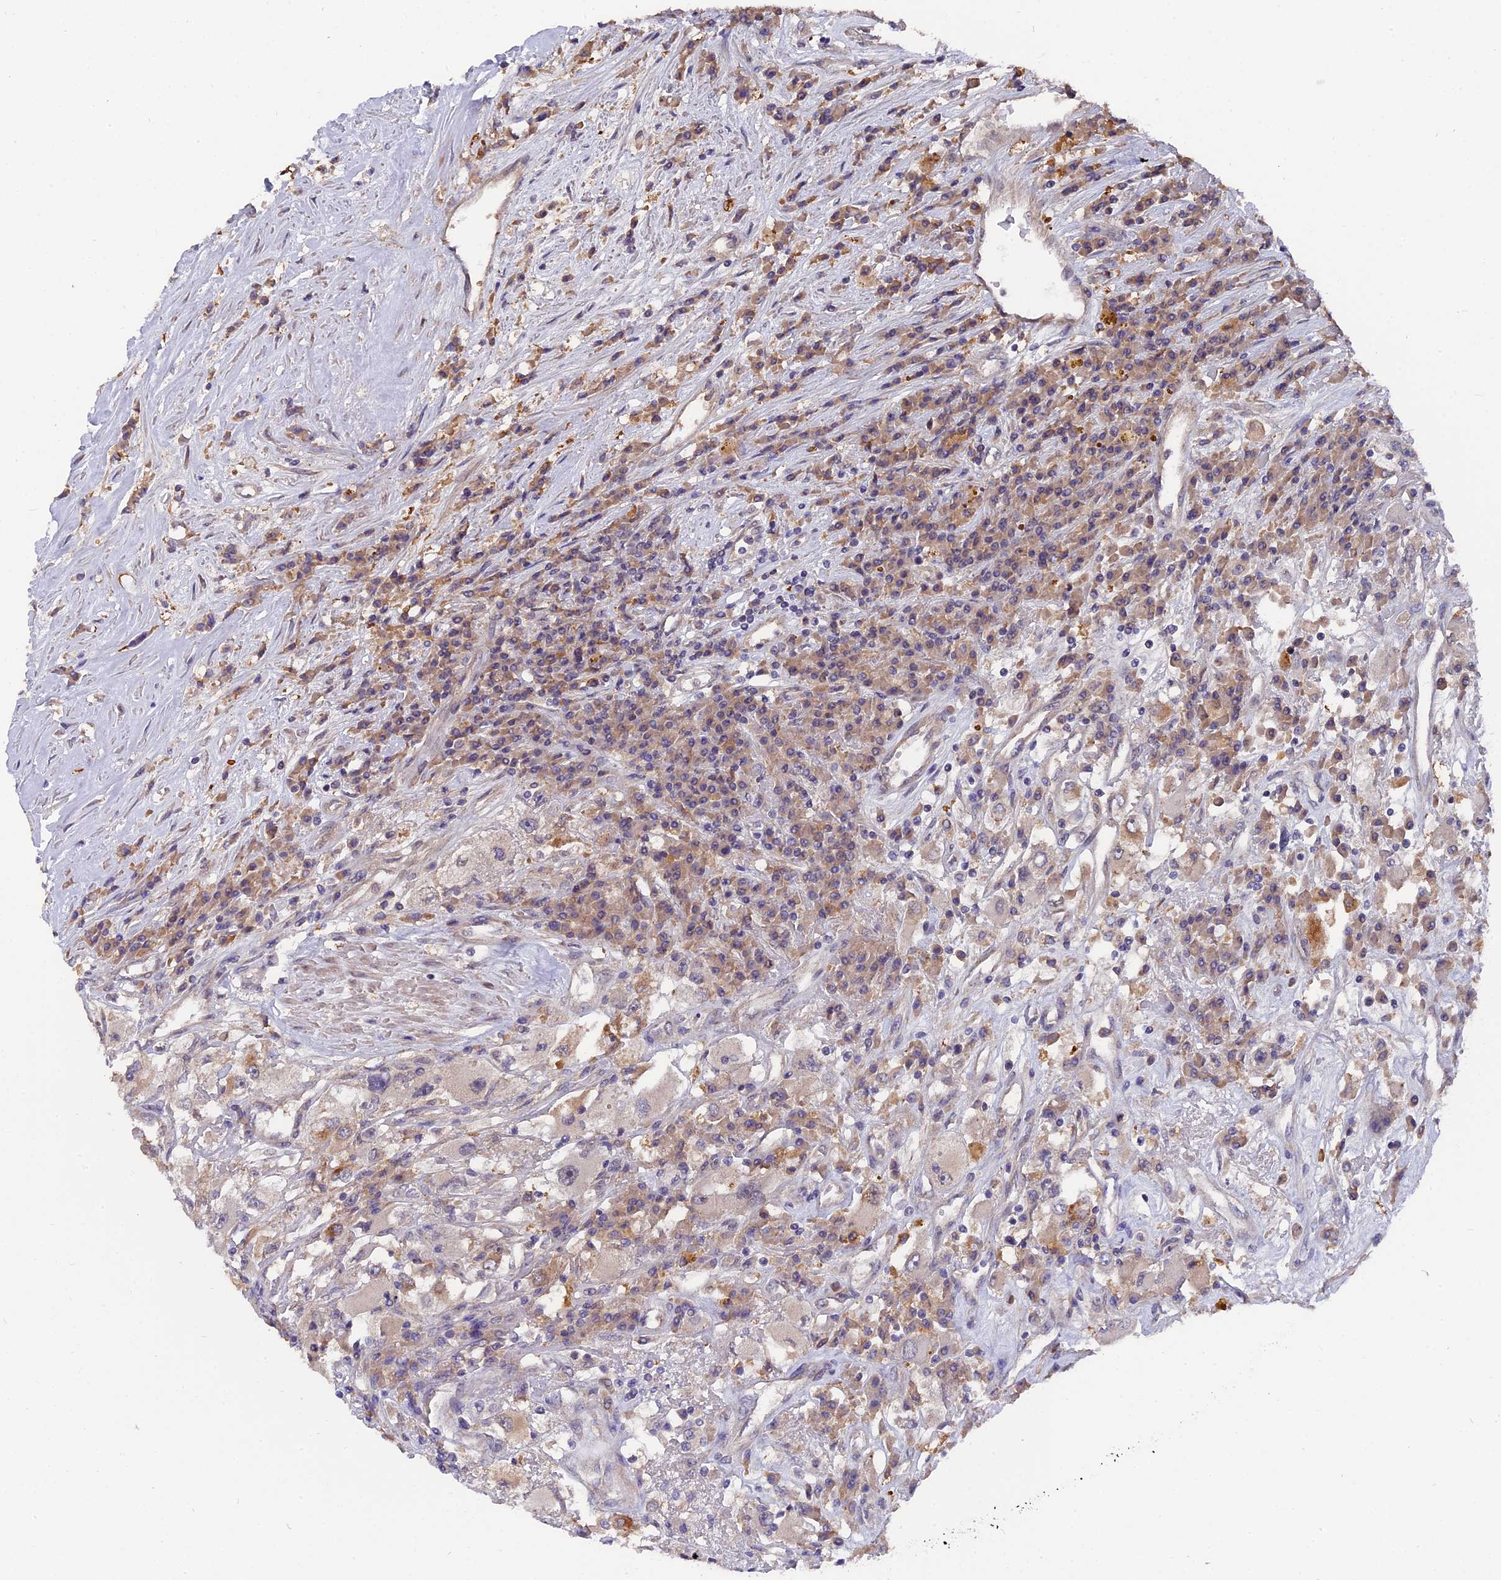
{"staining": {"intensity": "weak", "quantity": "25%-75%", "location": "cytoplasmic/membranous"}, "tissue": "renal cancer", "cell_type": "Tumor cells", "image_type": "cancer", "snomed": [{"axis": "morphology", "description": "Adenocarcinoma, NOS"}, {"axis": "topography", "description": "Kidney"}], "caption": "Immunohistochemistry (IHC) (DAB (3,3'-diaminobenzidine)) staining of human renal cancer (adenocarcinoma) demonstrates weak cytoplasmic/membranous protein positivity in about 25%-75% of tumor cells. Nuclei are stained in blue.", "gene": "ZCCHC2", "patient": {"sex": "female", "age": 52}}